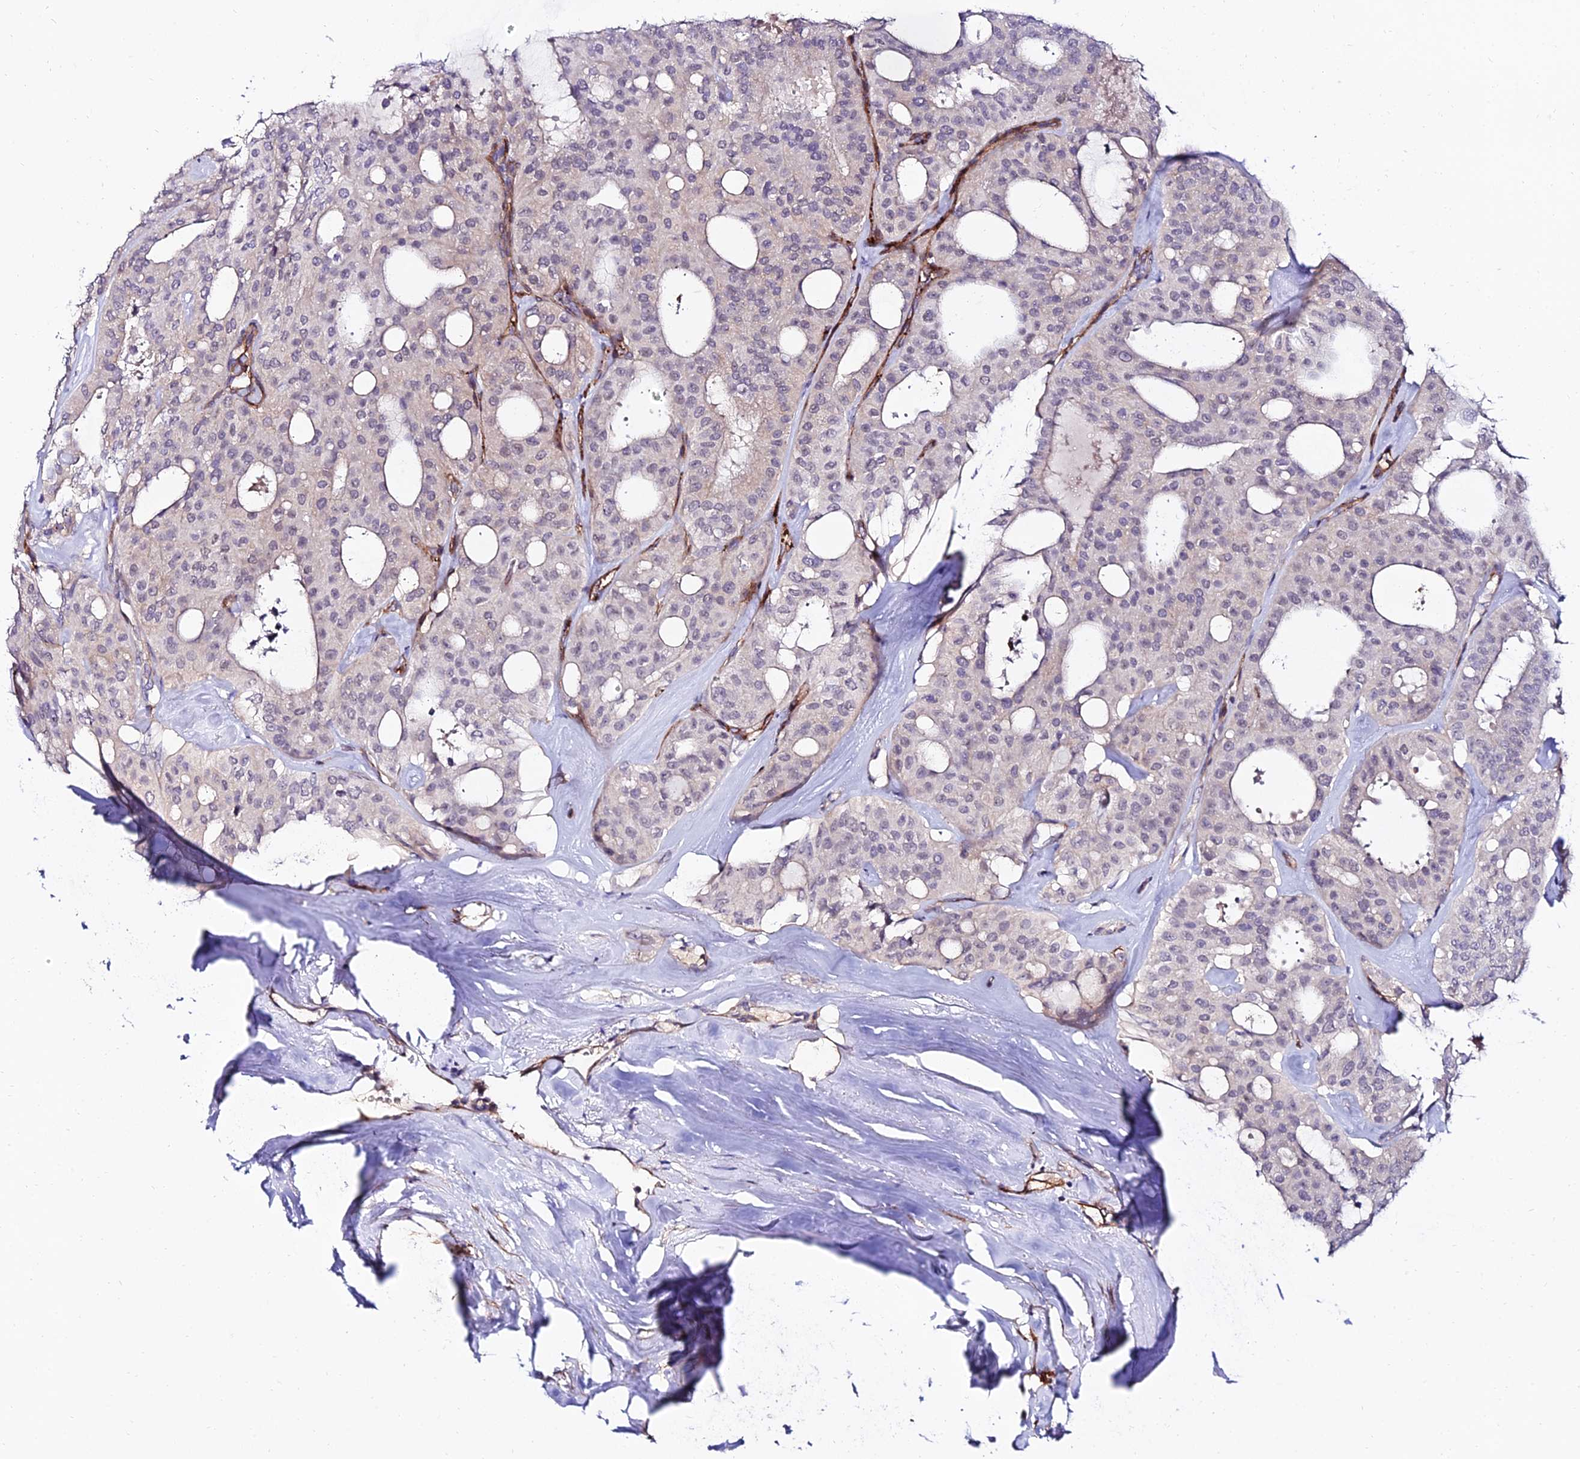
{"staining": {"intensity": "weak", "quantity": "25%-75%", "location": "cytoplasmic/membranous,nuclear"}, "tissue": "thyroid cancer", "cell_type": "Tumor cells", "image_type": "cancer", "snomed": [{"axis": "morphology", "description": "Follicular adenoma carcinoma, NOS"}, {"axis": "topography", "description": "Thyroid gland"}], "caption": "Tumor cells demonstrate low levels of weak cytoplasmic/membranous and nuclear expression in about 25%-75% of cells in human thyroid cancer (follicular adenoma carcinoma). (brown staining indicates protein expression, while blue staining denotes nuclei).", "gene": "ALDH3B2", "patient": {"sex": "male", "age": 75}}